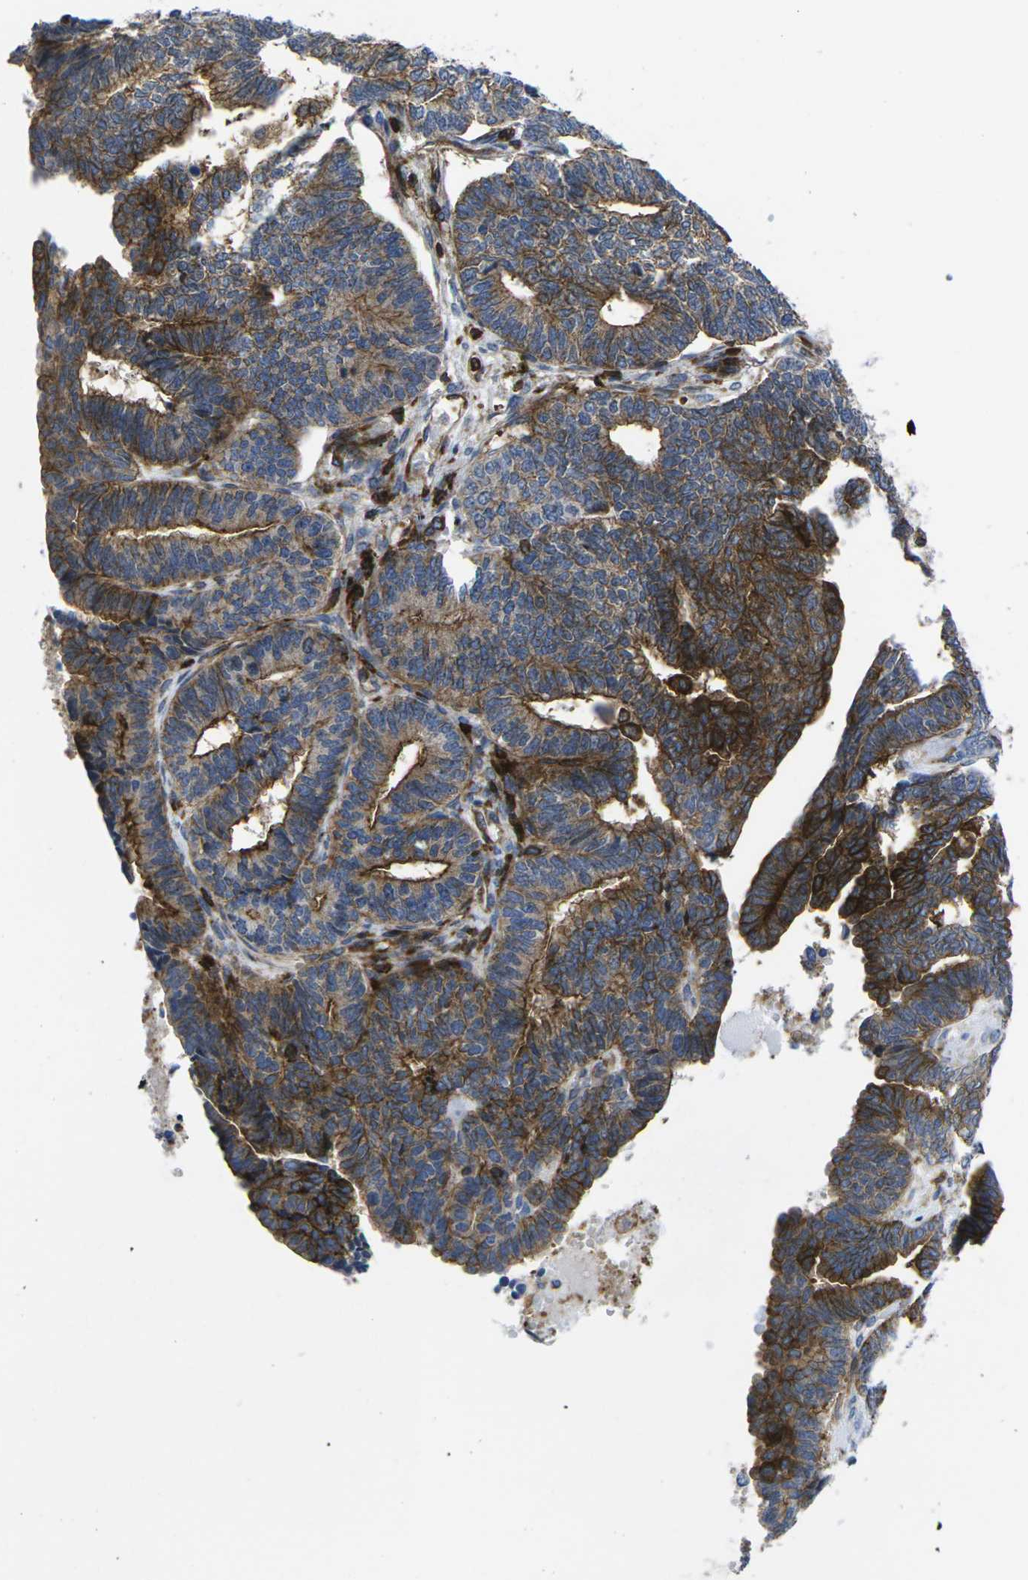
{"staining": {"intensity": "strong", "quantity": "25%-75%", "location": "cytoplasmic/membranous"}, "tissue": "endometrial cancer", "cell_type": "Tumor cells", "image_type": "cancer", "snomed": [{"axis": "morphology", "description": "Adenocarcinoma, NOS"}, {"axis": "topography", "description": "Endometrium"}], "caption": "Human endometrial cancer stained with a brown dye demonstrates strong cytoplasmic/membranous positive staining in approximately 25%-75% of tumor cells.", "gene": "IQGAP1", "patient": {"sex": "female", "age": 70}}